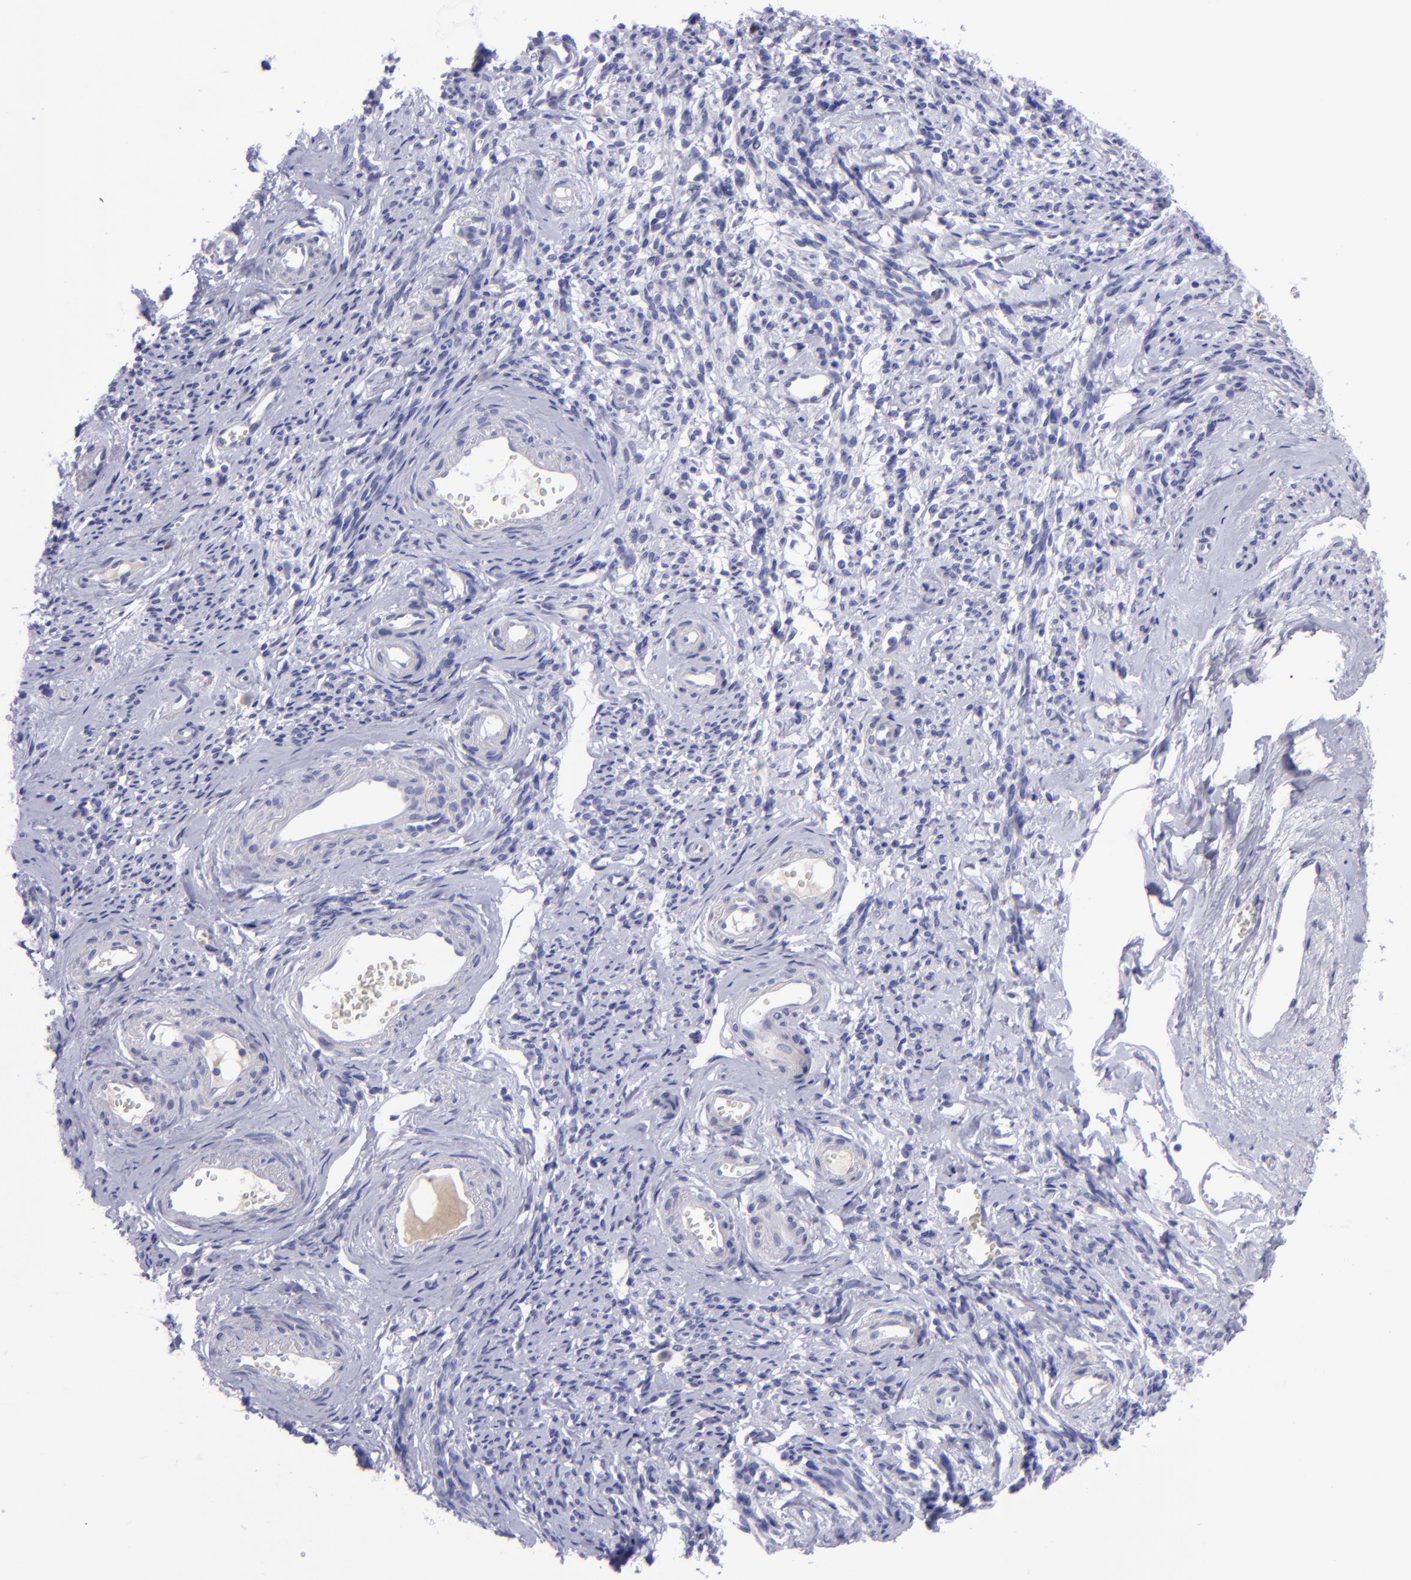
{"staining": {"intensity": "negative", "quantity": "none", "location": "none"}, "tissue": "endometrial cancer", "cell_type": "Tumor cells", "image_type": "cancer", "snomed": [{"axis": "morphology", "description": "Adenocarcinoma, NOS"}, {"axis": "topography", "description": "Endometrium"}], "caption": "DAB immunohistochemical staining of adenocarcinoma (endometrial) demonstrates no significant positivity in tumor cells.", "gene": "POU2F2", "patient": {"sex": "female", "age": 75}}